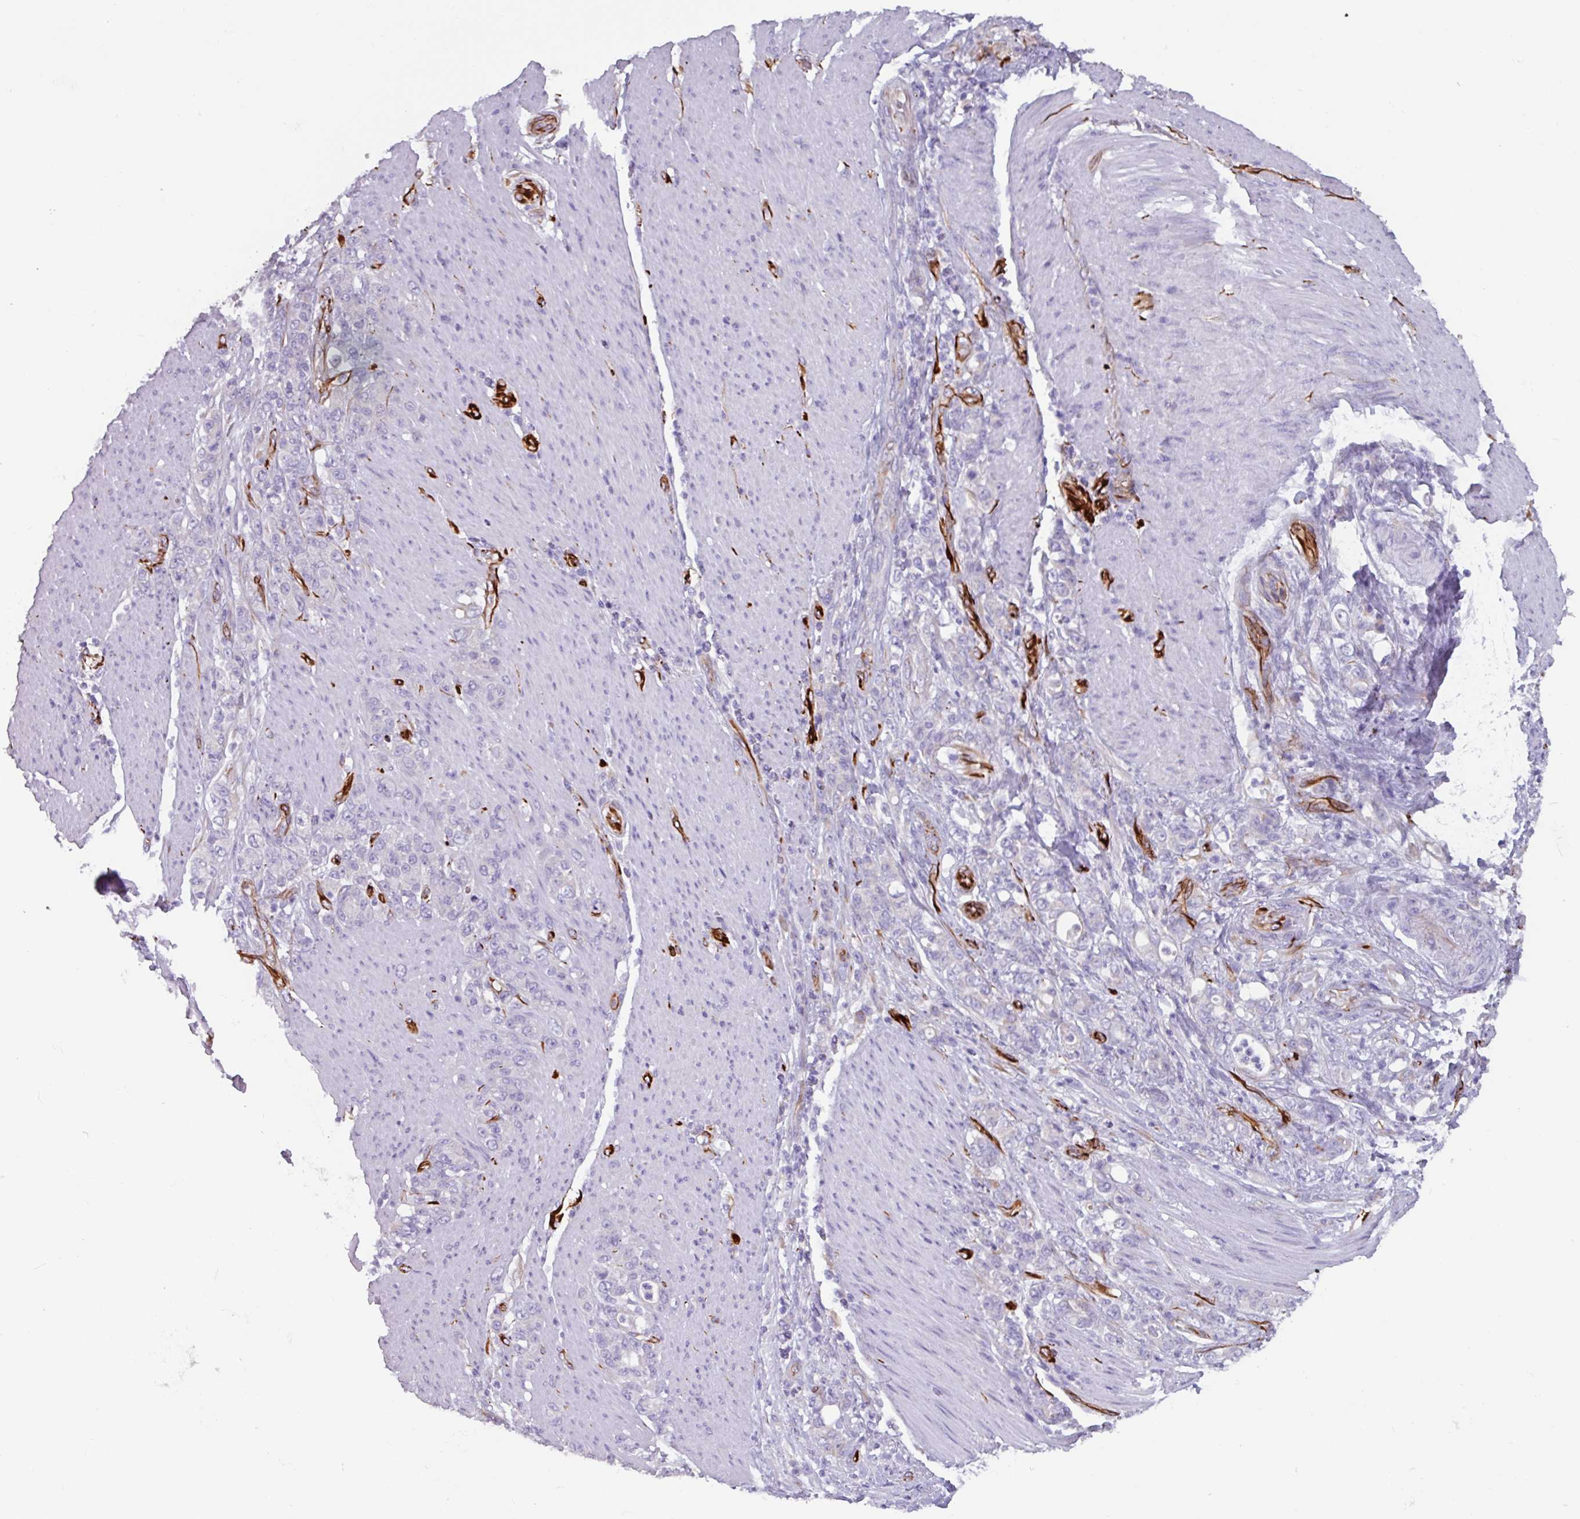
{"staining": {"intensity": "negative", "quantity": "none", "location": "none"}, "tissue": "stomach cancer", "cell_type": "Tumor cells", "image_type": "cancer", "snomed": [{"axis": "morphology", "description": "Adenocarcinoma, NOS"}, {"axis": "topography", "description": "Stomach"}], "caption": "The immunohistochemistry histopathology image has no significant staining in tumor cells of stomach cancer (adenocarcinoma) tissue.", "gene": "BTD", "patient": {"sex": "female", "age": 79}}